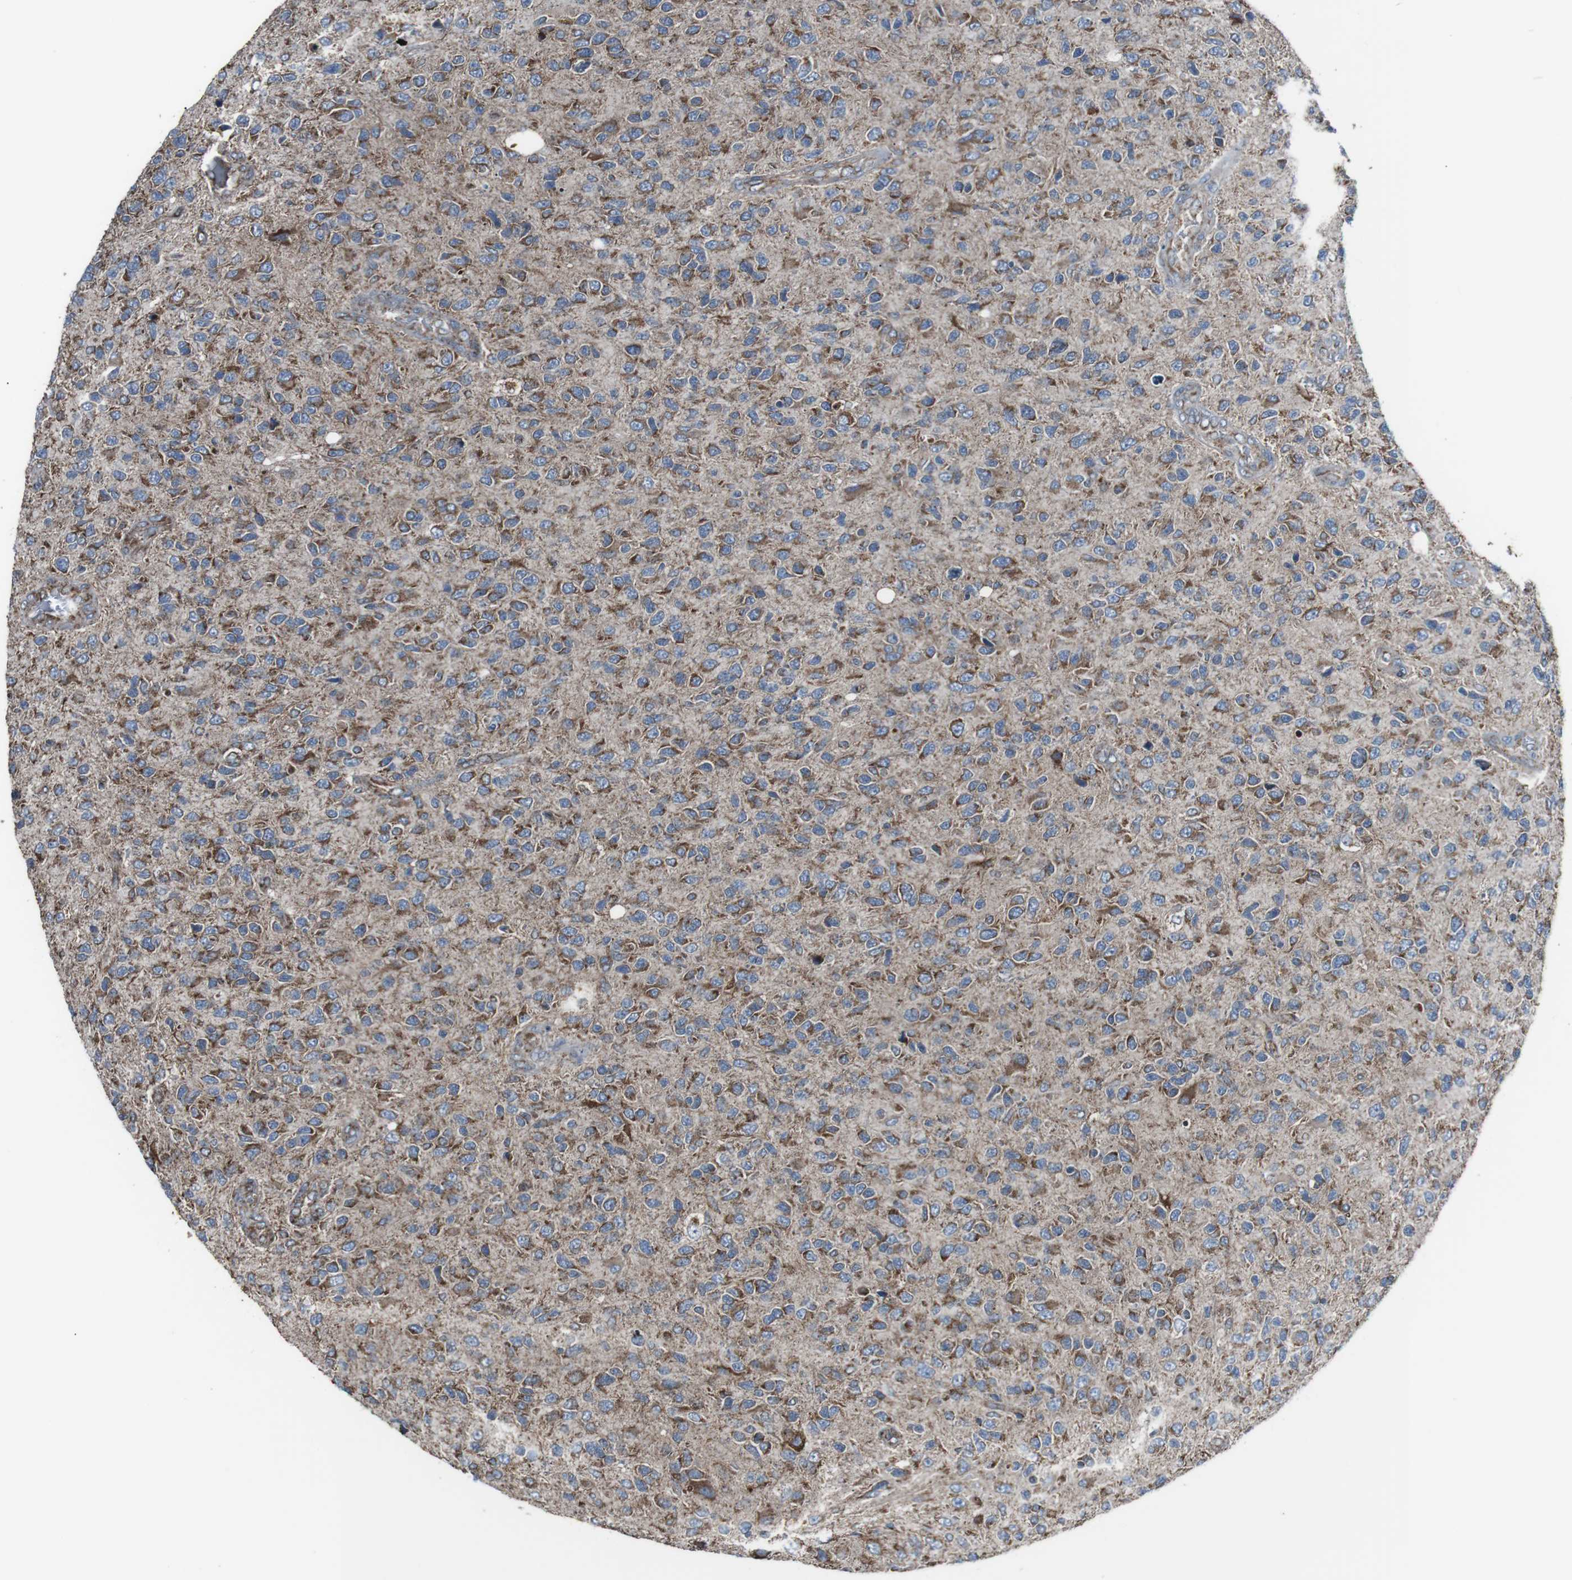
{"staining": {"intensity": "moderate", "quantity": ">75%", "location": "cytoplasmic/membranous"}, "tissue": "glioma", "cell_type": "Tumor cells", "image_type": "cancer", "snomed": [{"axis": "morphology", "description": "Glioma, malignant, High grade"}, {"axis": "topography", "description": "Brain"}], "caption": "Malignant glioma (high-grade) stained for a protein reveals moderate cytoplasmic/membranous positivity in tumor cells. The staining was performed using DAB, with brown indicating positive protein expression. Nuclei are stained blue with hematoxylin.", "gene": "CISD2", "patient": {"sex": "female", "age": 58}}